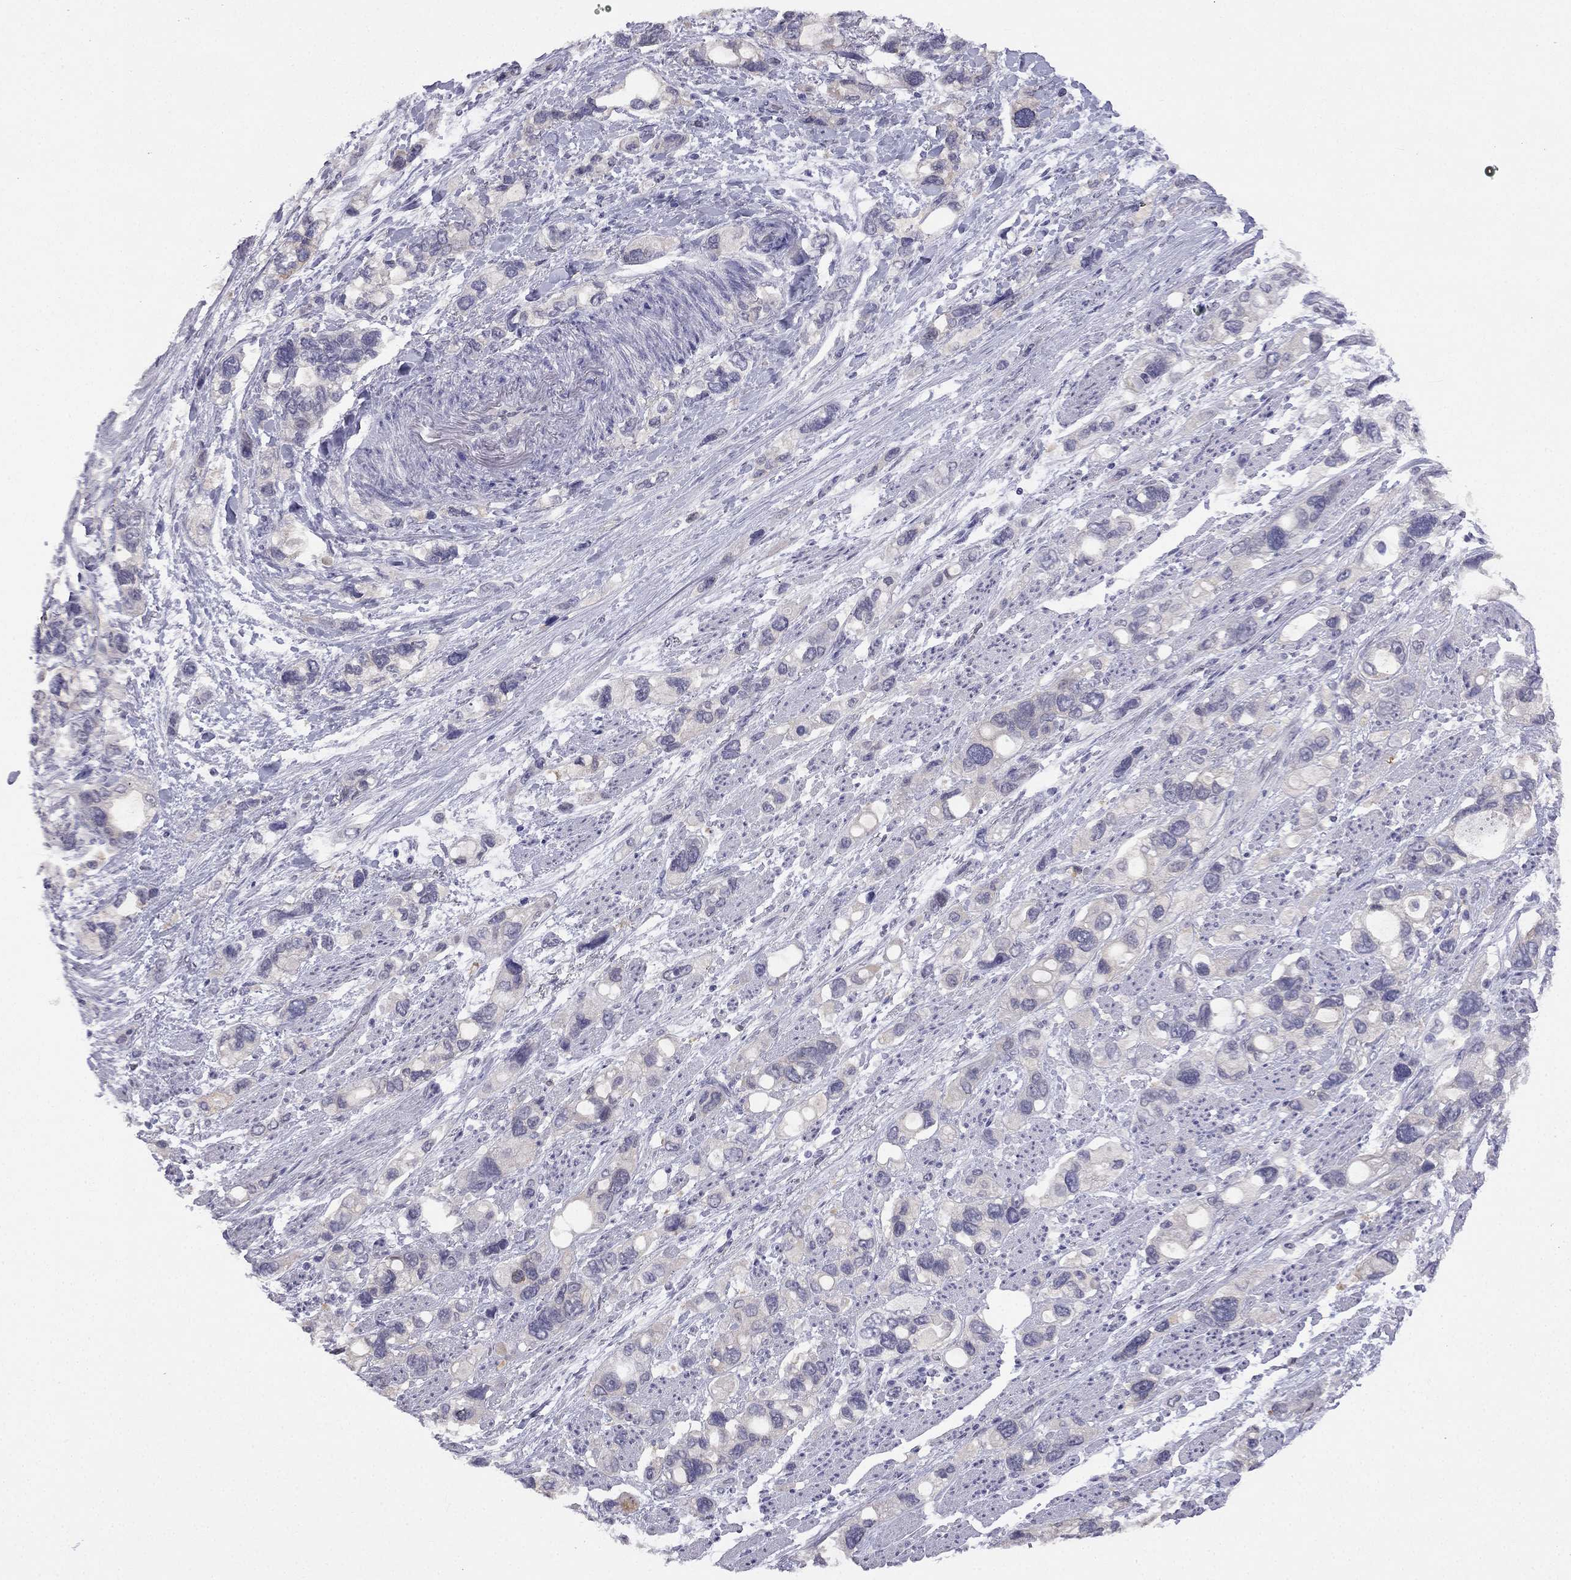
{"staining": {"intensity": "negative", "quantity": "none", "location": "none"}, "tissue": "stomach cancer", "cell_type": "Tumor cells", "image_type": "cancer", "snomed": [{"axis": "morphology", "description": "Adenocarcinoma, NOS"}, {"axis": "topography", "description": "Stomach, upper"}], "caption": "An image of human stomach adenocarcinoma is negative for staining in tumor cells. The staining was performed using DAB (3,3'-diaminobenzidine) to visualize the protein expression in brown, while the nuclei were stained in blue with hematoxylin (Magnification: 20x).", "gene": "C16orf89", "patient": {"sex": "female", "age": 81}}